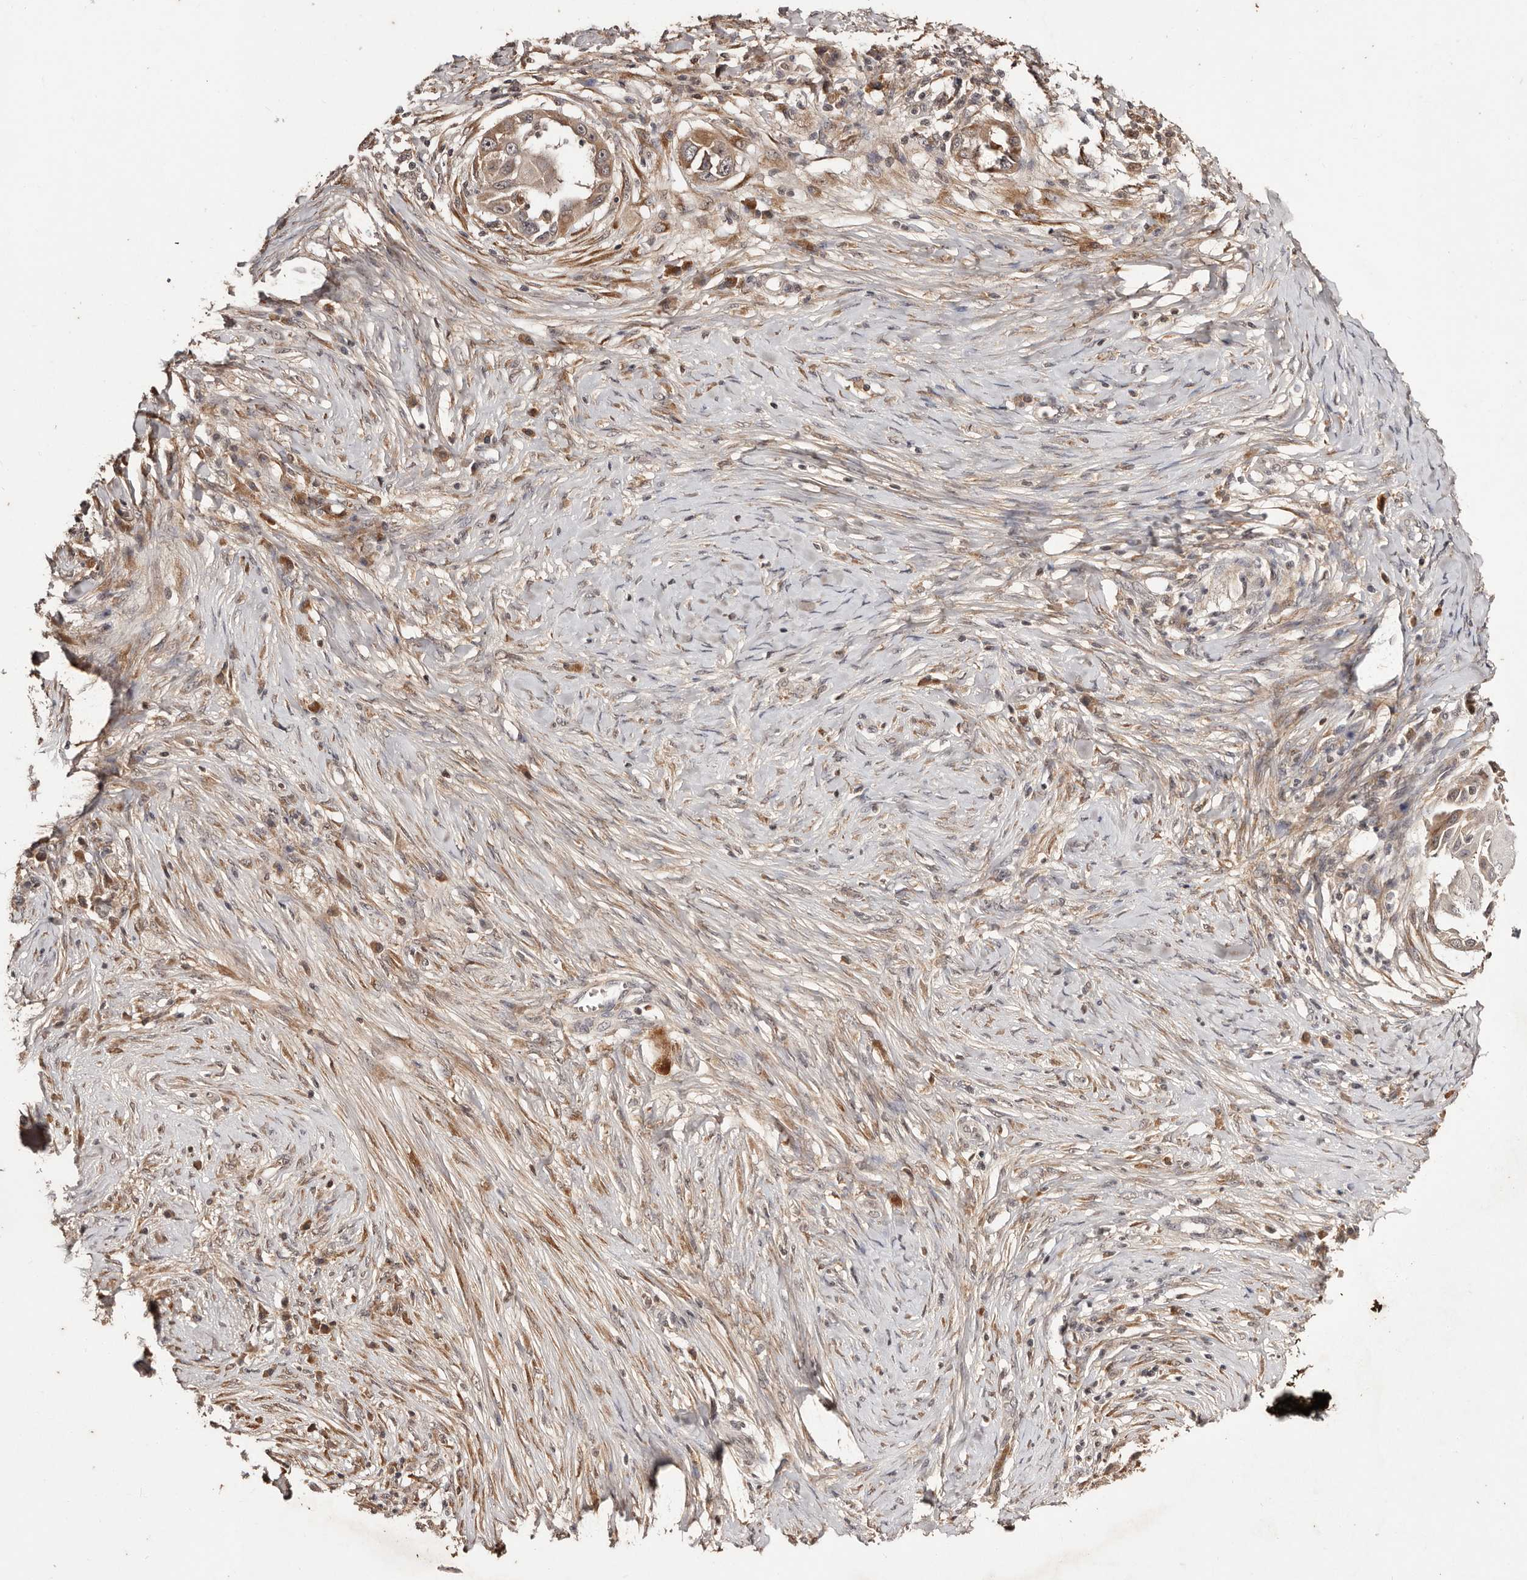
{"staining": {"intensity": "moderate", "quantity": "25%-75%", "location": "cytoplasmic/membranous"}, "tissue": "skin cancer", "cell_type": "Tumor cells", "image_type": "cancer", "snomed": [{"axis": "morphology", "description": "Squamous cell carcinoma, NOS"}, {"axis": "topography", "description": "Skin"}], "caption": "Skin cancer (squamous cell carcinoma) stained with a protein marker demonstrates moderate staining in tumor cells.", "gene": "BICRAL", "patient": {"sex": "female", "age": 44}}